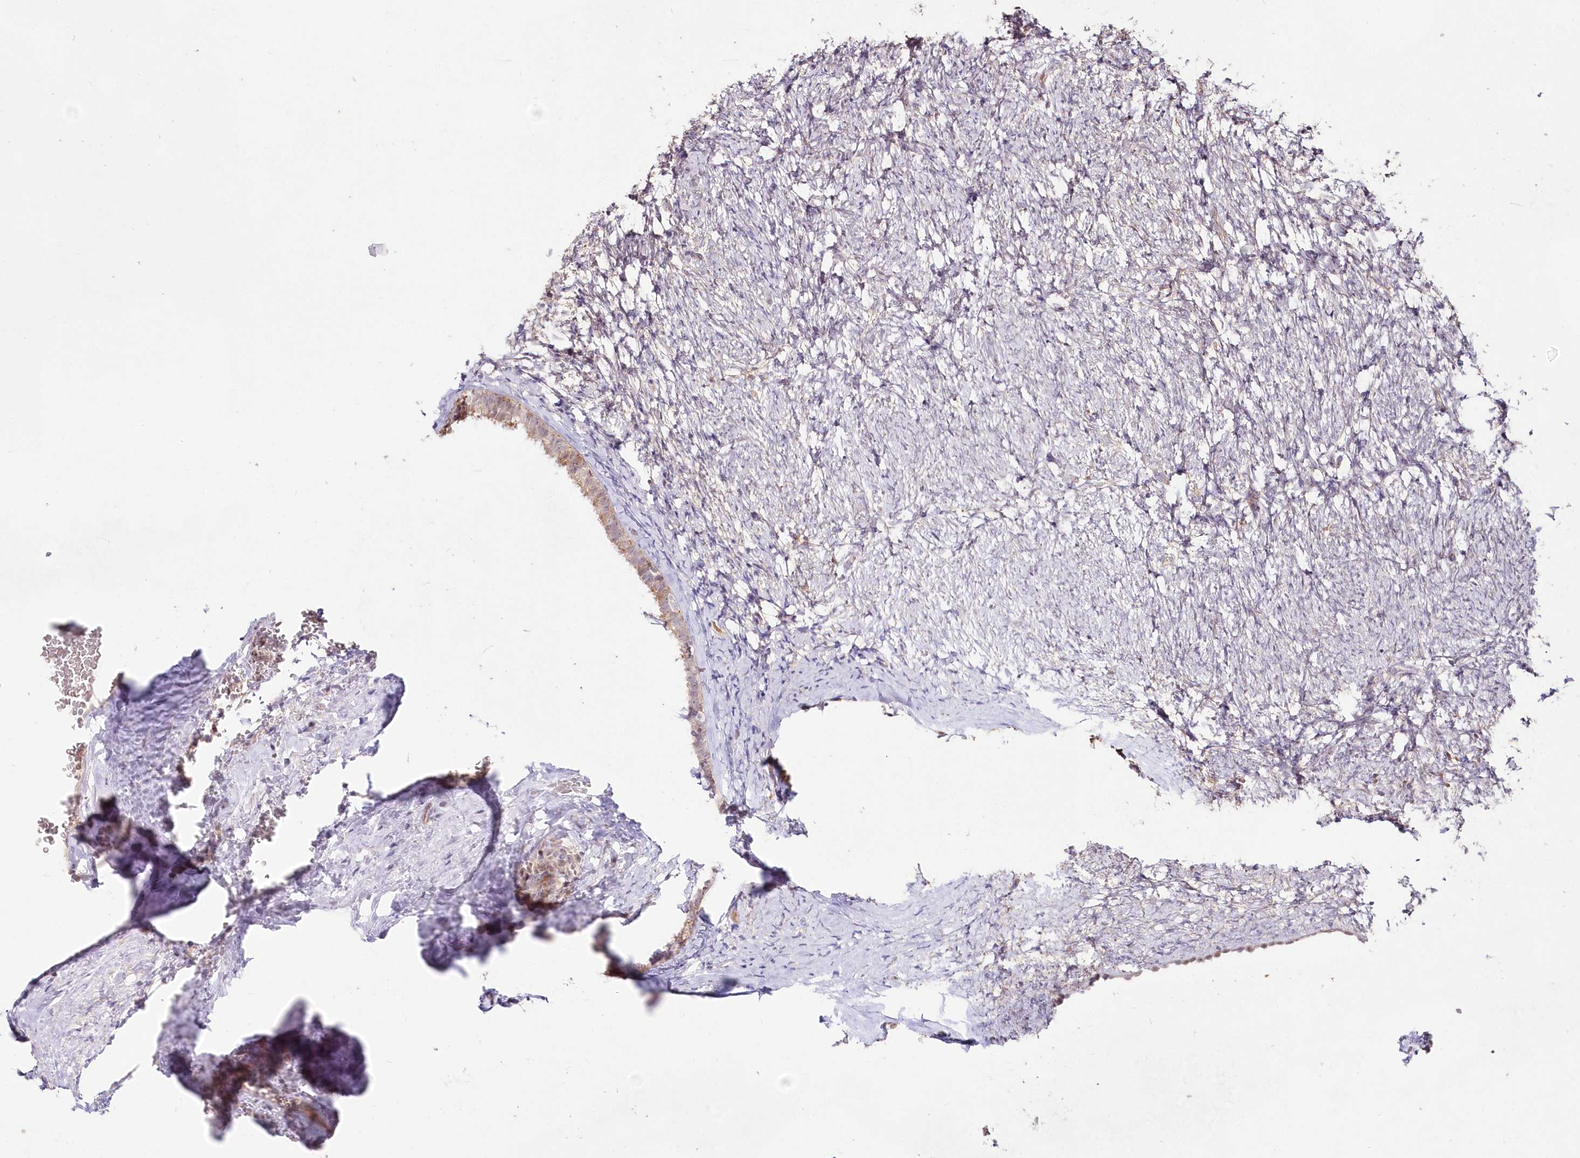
{"staining": {"intensity": "weak", "quantity": ">75%", "location": "cytoplasmic/membranous"}, "tissue": "ovary", "cell_type": "Follicle cells", "image_type": "normal", "snomed": [{"axis": "morphology", "description": "Normal tissue, NOS"}, {"axis": "topography", "description": "Ovary"}], "caption": "High-magnification brightfield microscopy of unremarkable ovary stained with DAB (3,3'-diaminobenzidine) (brown) and counterstained with hematoxylin (blue). follicle cells exhibit weak cytoplasmic/membranous staining is appreciated in about>75% of cells. The protein is stained brown, and the nuclei are stained in blue (DAB (3,3'-diaminobenzidine) IHC with brightfield microscopy, high magnification).", "gene": "IMPA1", "patient": {"sex": "female", "age": 60}}